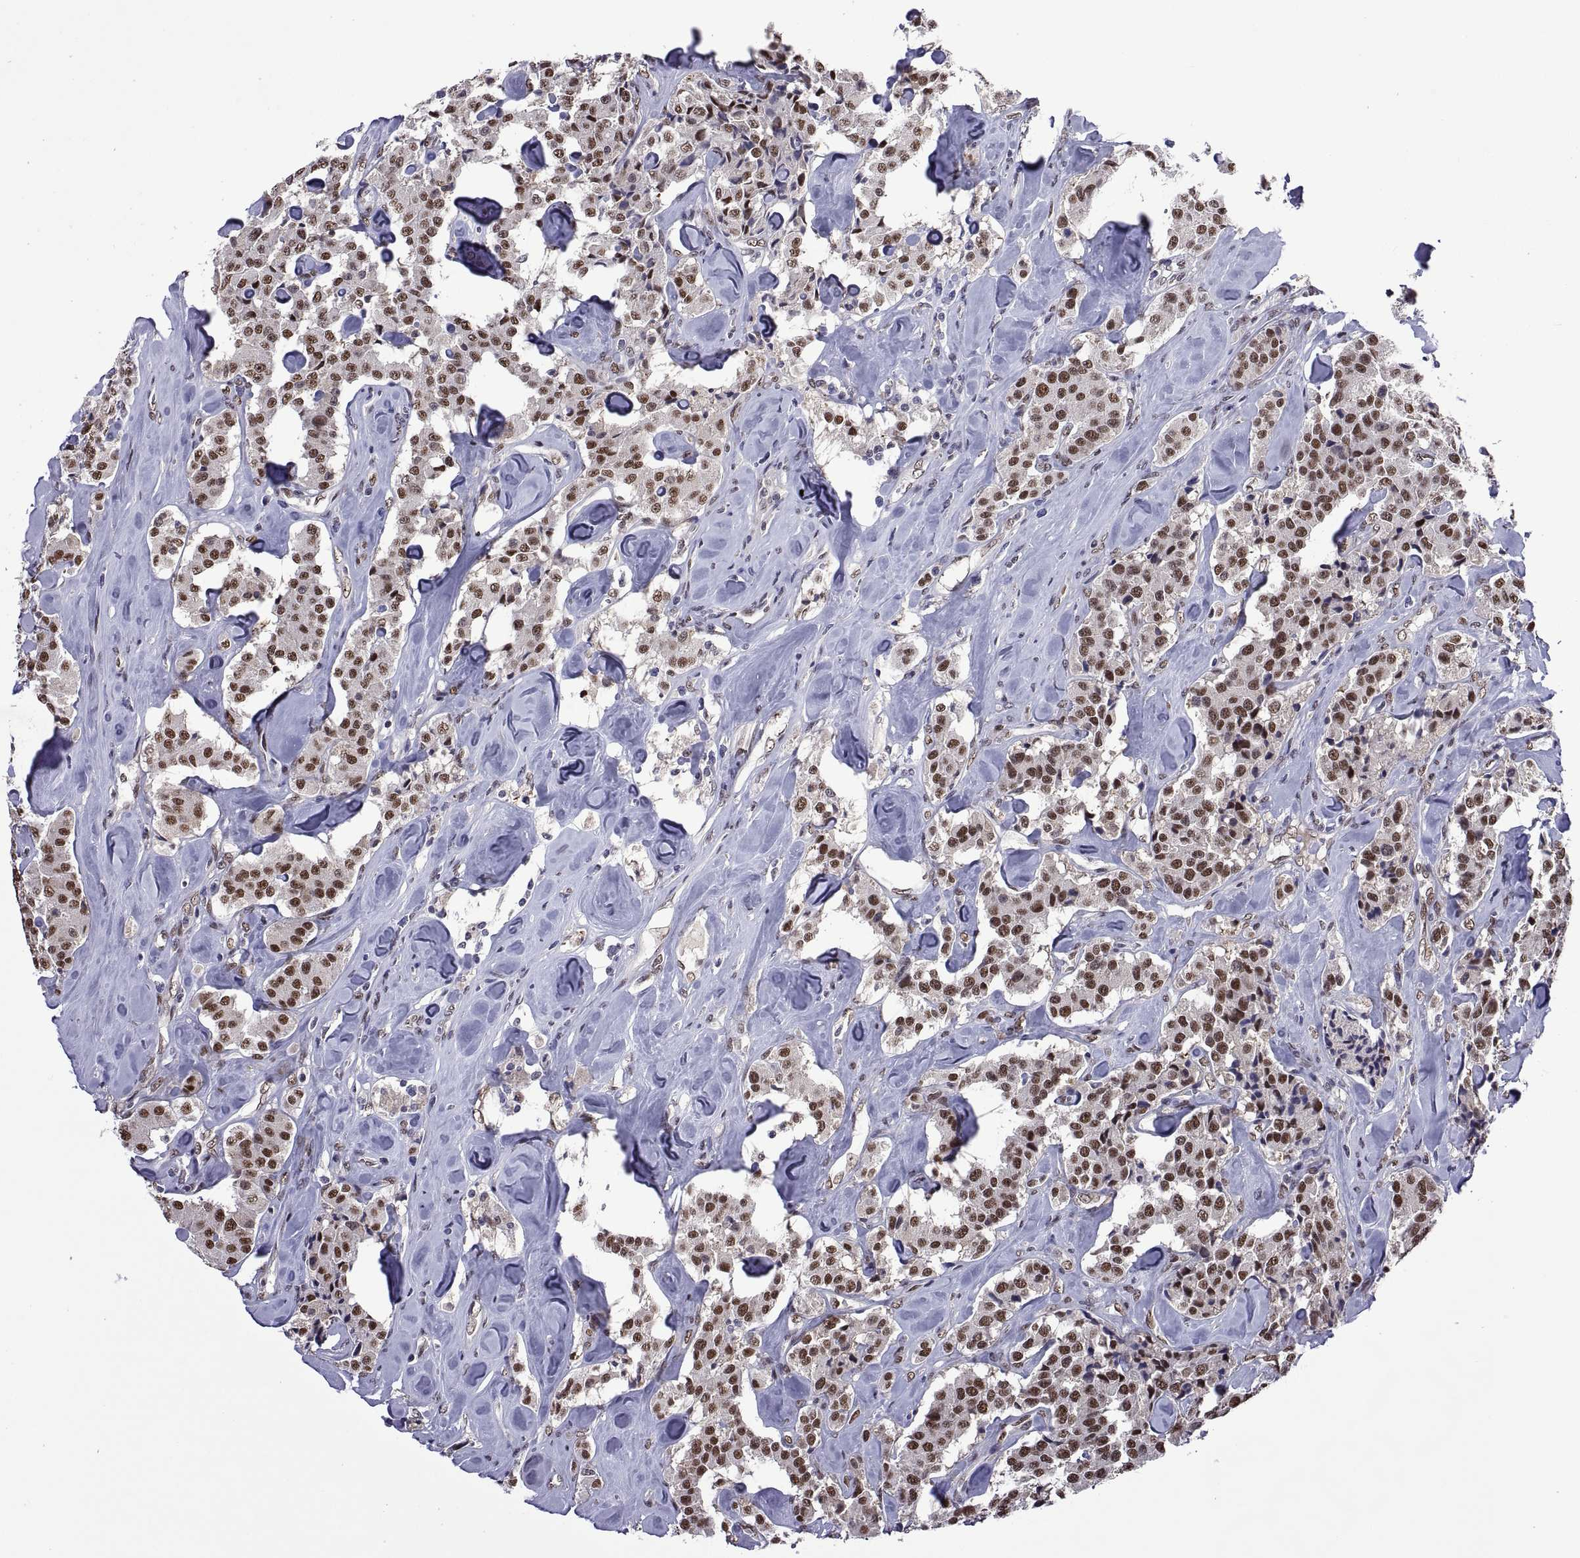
{"staining": {"intensity": "moderate", "quantity": ">75%", "location": "nuclear"}, "tissue": "carcinoid", "cell_type": "Tumor cells", "image_type": "cancer", "snomed": [{"axis": "morphology", "description": "Carcinoid, malignant, NOS"}, {"axis": "topography", "description": "Pancreas"}], "caption": "Immunohistochemistry (DAB) staining of human carcinoid exhibits moderate nuclear protein positivity in approximately >75% of tumor cells.", "gene": "NR4A1", "patient": {"sex": "male", "age": 41}}